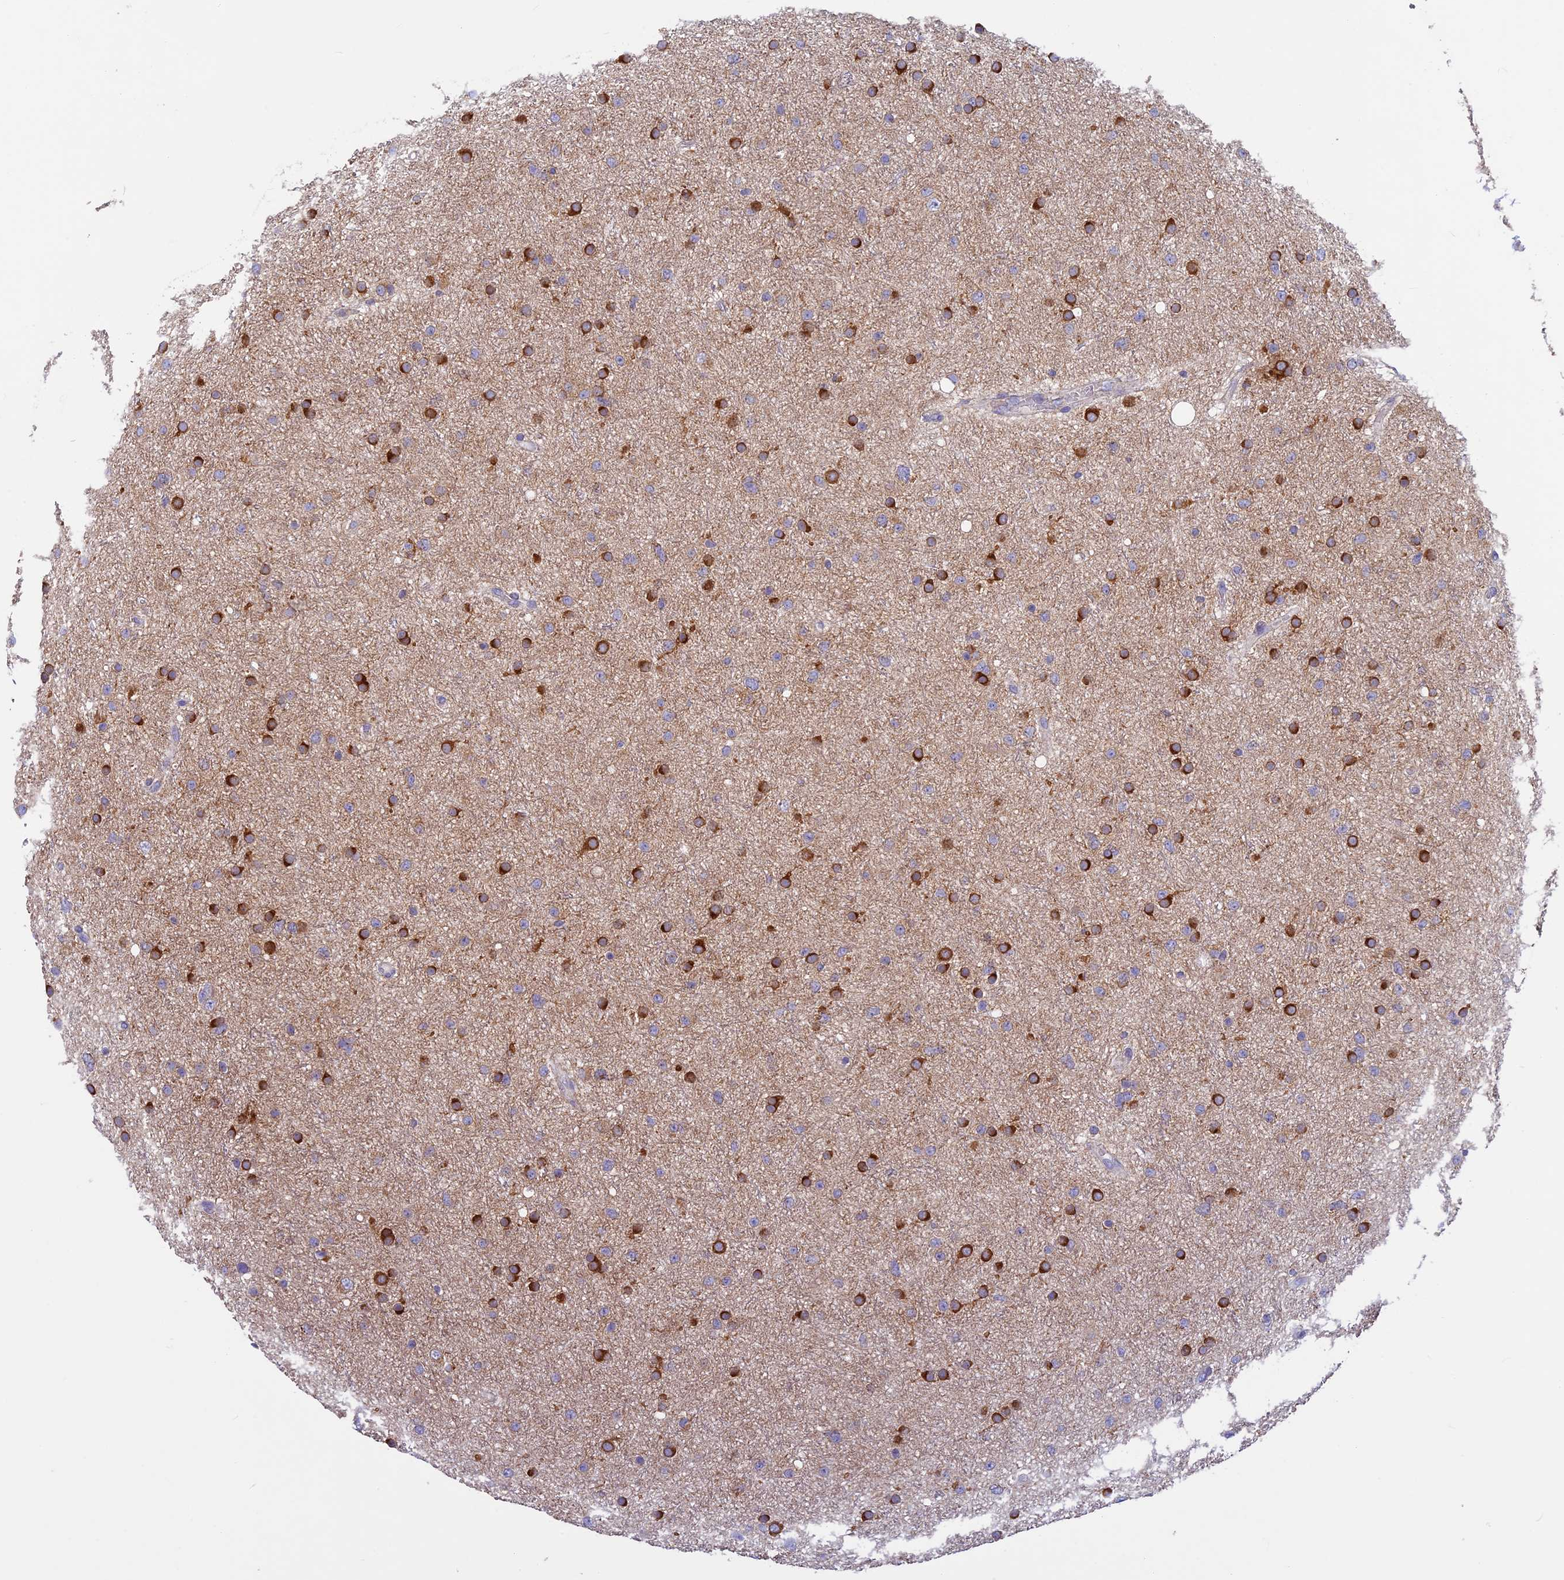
{"staining": {"intensity": "strong", "quantity": "25%-75%", "location": "cytoplasmic/membranous"}, "tissue": "glioma", "cell_type": "Tumor cells", "image_type": "cancer", "snomed": [{"axis": "morphology", "description": "Glioma, malignant, Low grade"}, {"axis": "topography", "description": "Cerebral cortex"}], "caption": "DAB immunohistochemical staining of low-grade glioma (malignant) demonstrates strong cytoplasmic/membranous protein staining in approximately 25%-75% of tumor cells. (Stains: DAB (3,3'-diaminobenzidine) in brown, nuclei in blue, Microscopy: brightfield microscopy at high magnification).", "gene": "MFSD12", "patient": {"sex": "female", "age": 39}}